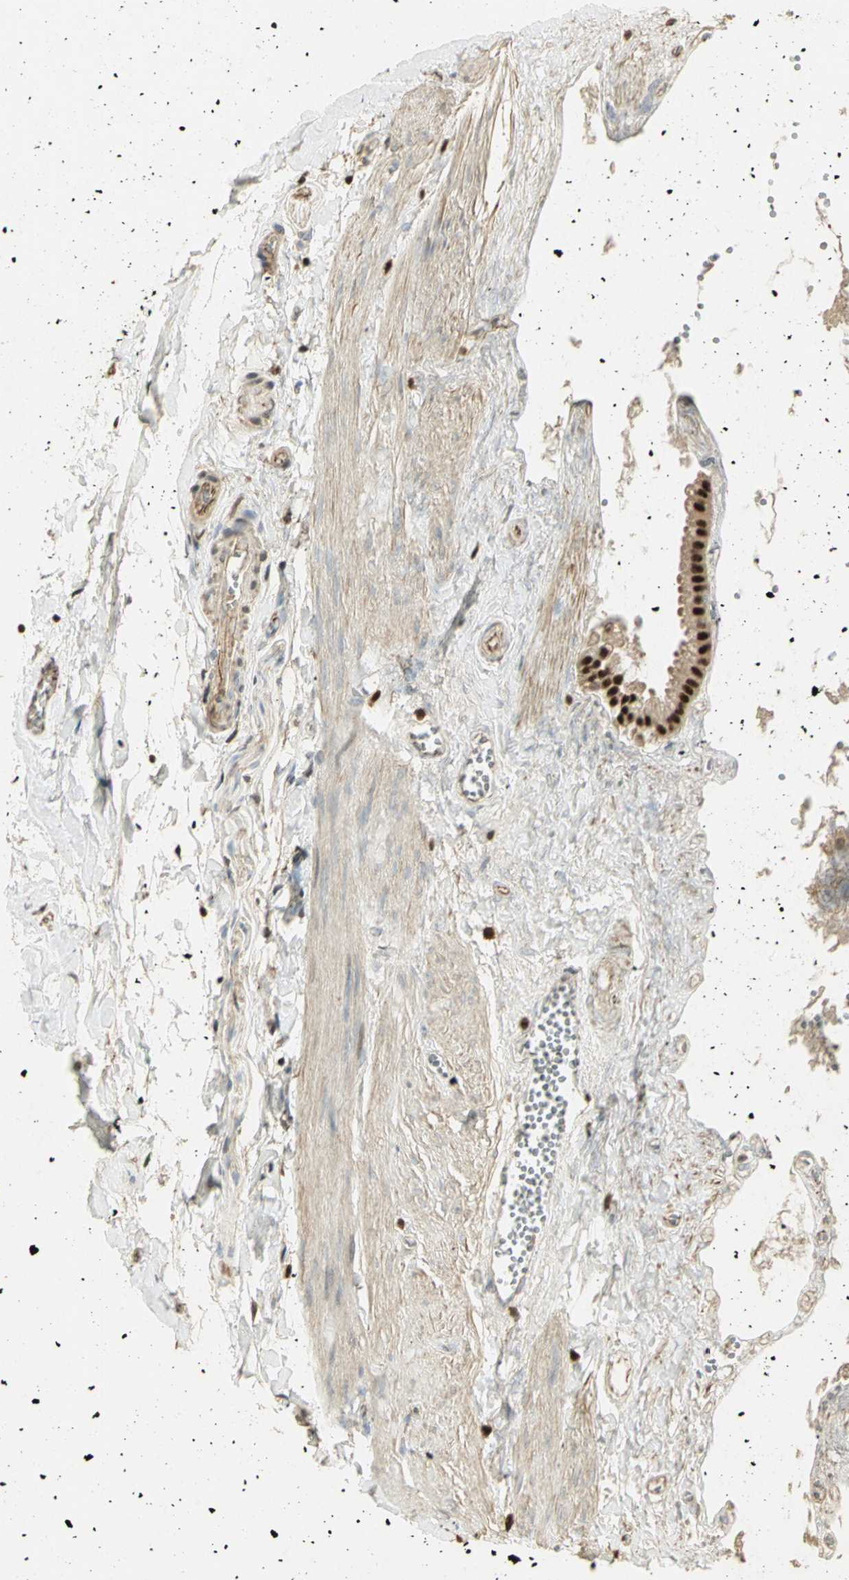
{"staining": {"intensity": "strong", "quantity": ">75%", "location": "cytoplasmic/membranous,nuclear"}, "tissue": "gallbladder", "cell_type": "Glandular cells", "image_type": "normal", "snomed": [{"axis": "morphology", "description": "Normal tissue, NOS"}, {"axis": "topography", "description": "Gallbladder"}], "caption": "Immunohistochemistry (IHC) micrograph of normal human gallbladder stained for a protein (brown), which shows high levels of strong cytoplasmic/membranous,nuclear positivity in about >75% of glandular cells.", "gene": "ELF1", "patient": {"sex": "female", "age": 63}}